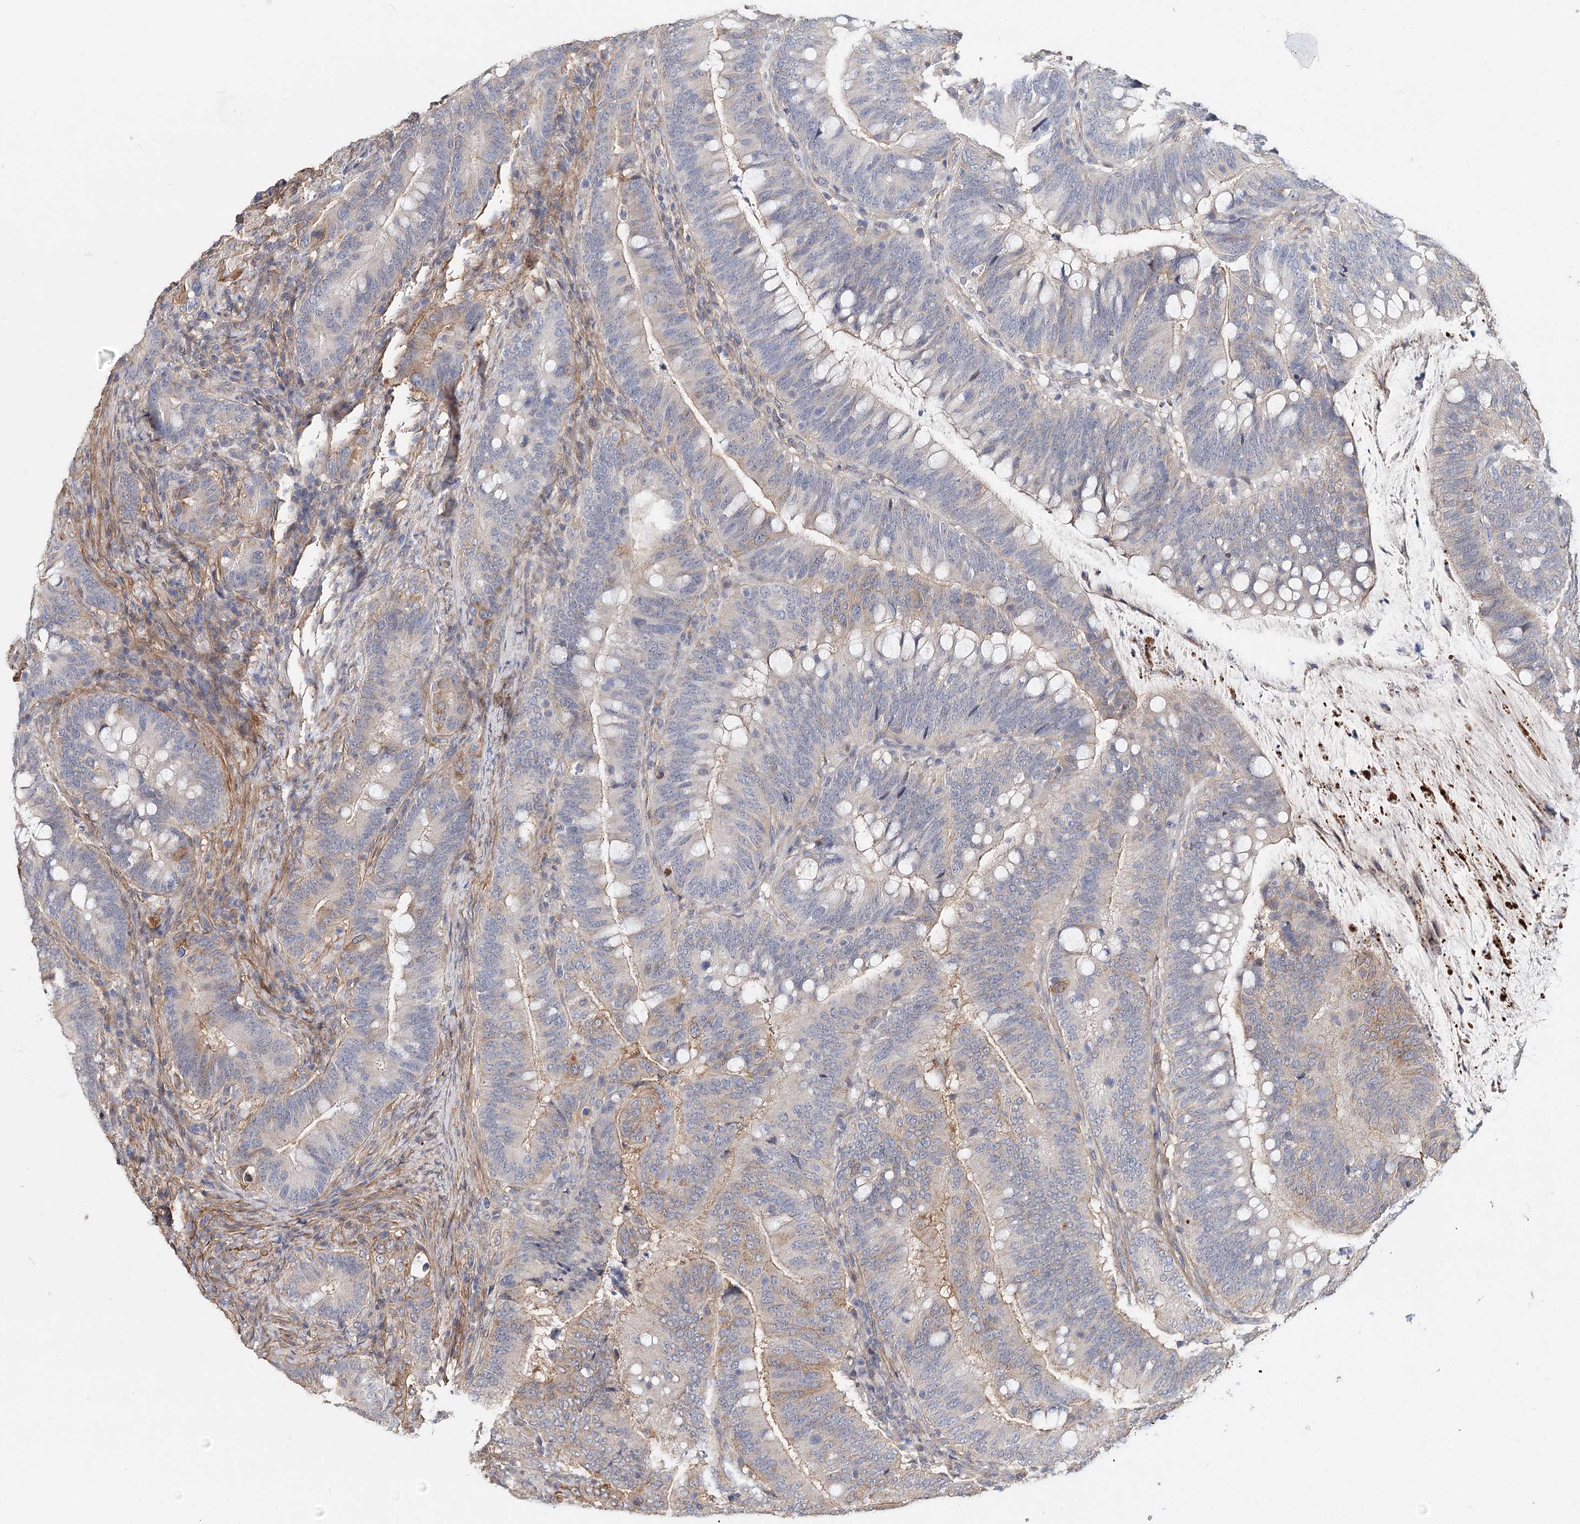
{"staining": {"intensity": "weak", "quantity": "<25%", "location": "cytoplasmic/membranous"}, "tissue": "colorectal cancer", "cell_type": "Tumor cells", "image_type": "cancer", "snomed": [{"axis": "morphology", "description": "Adenocarcinoma, NOS"}, {"axis": "topography", "description": "Colon"}], "caption": "This is a histopathology image of immunohistochemistry staining of colorectal cancer (adenocarcinoma), which shows no staining in tumor cells.", "gene": "TMEM218", "patient": {"sex": "female", "age": 66}}